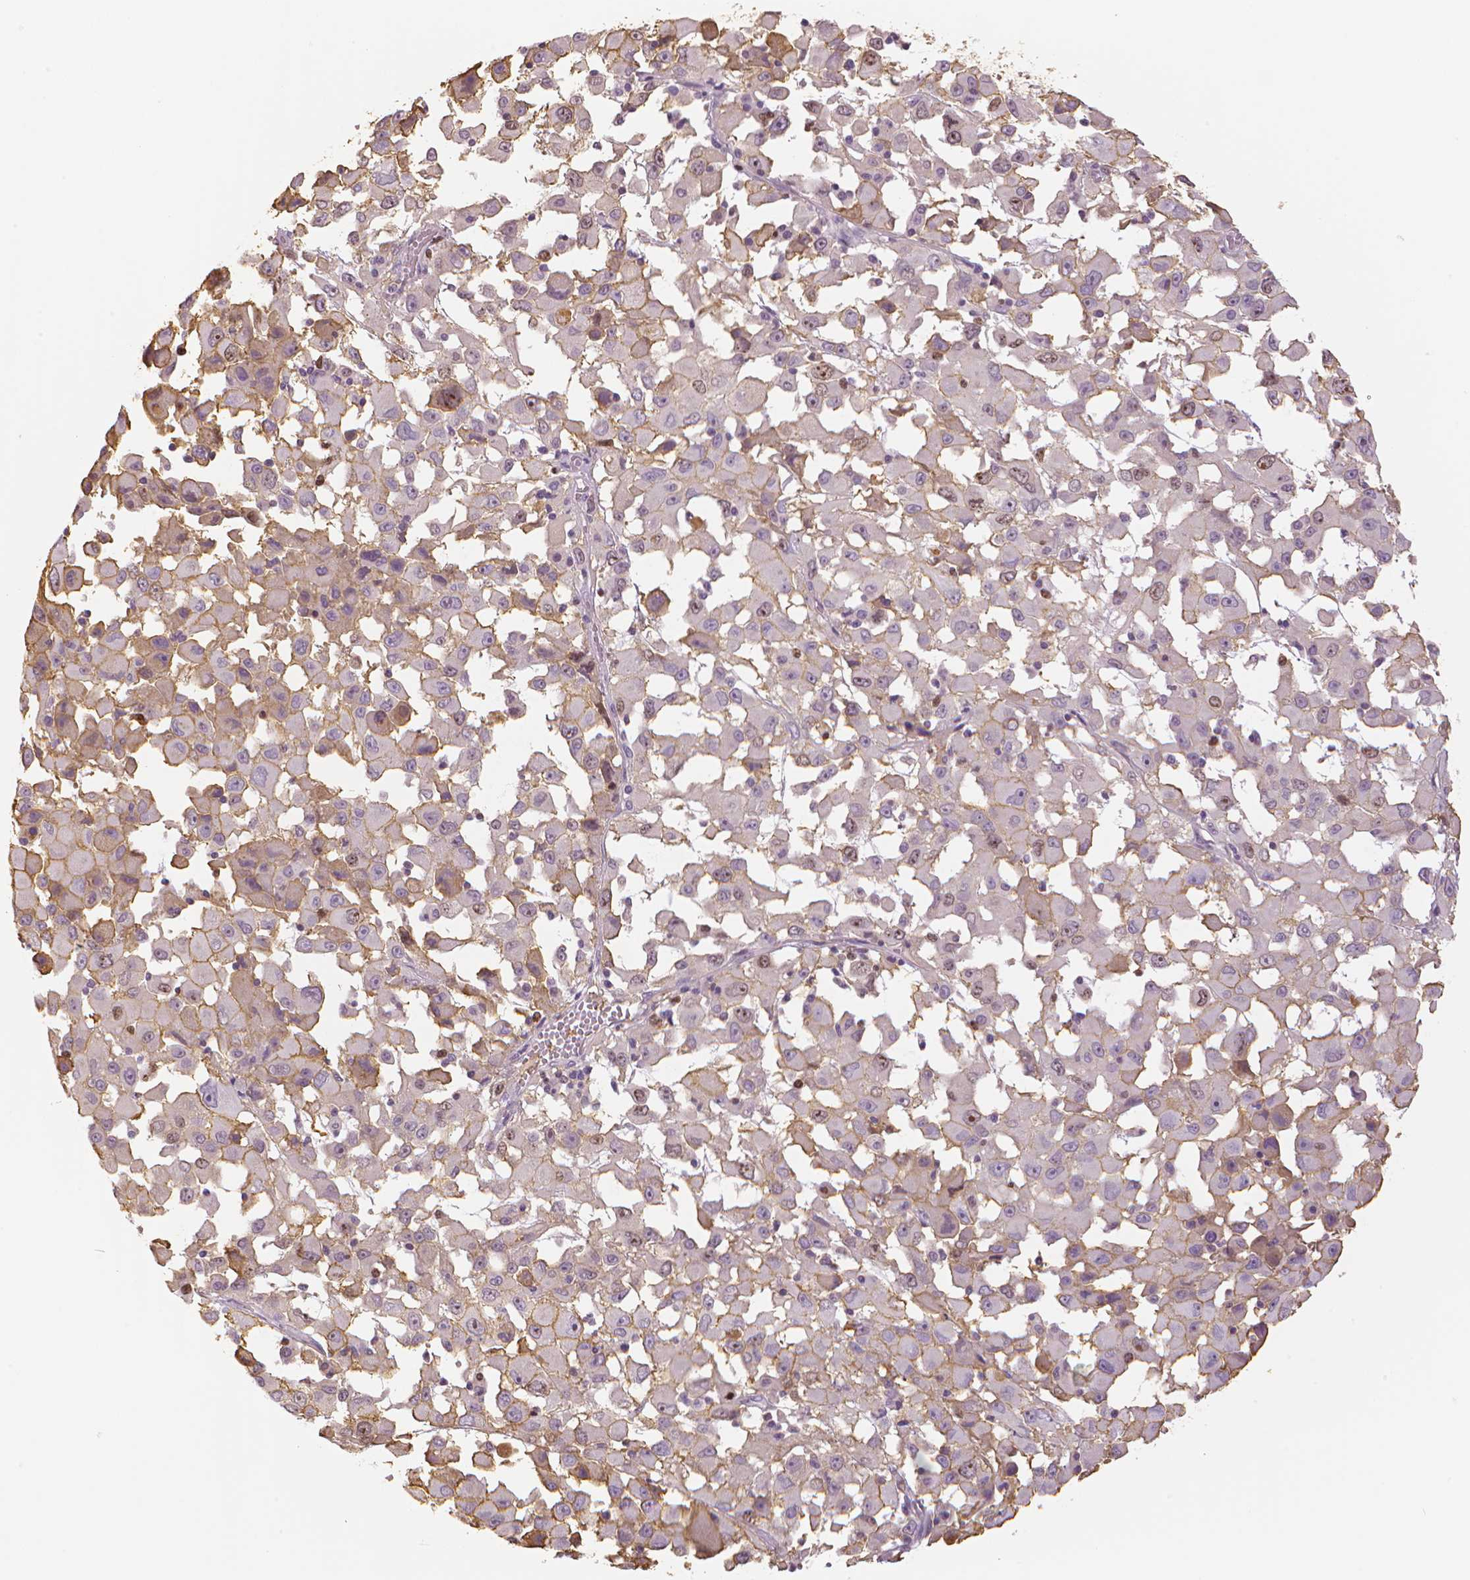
{"staining": {"intensity": "weak", "quantity": "<25%", "location": "cytoplasmic/membranous"}, "tissue": "melanoma", "cell_type": "Tumor cells", "image_type": "cancer", "snomed": [{"axis": "morphology", "description": "Malignant melanoma, Metastatic site"}, {"axis": "topography", "description": "Soft tissue"}], "caption": "The image exhibits no significant staining in tumor cells of melanoma.", "gene": "MKI67", "patient": {"sex": "male", "age": 50}}